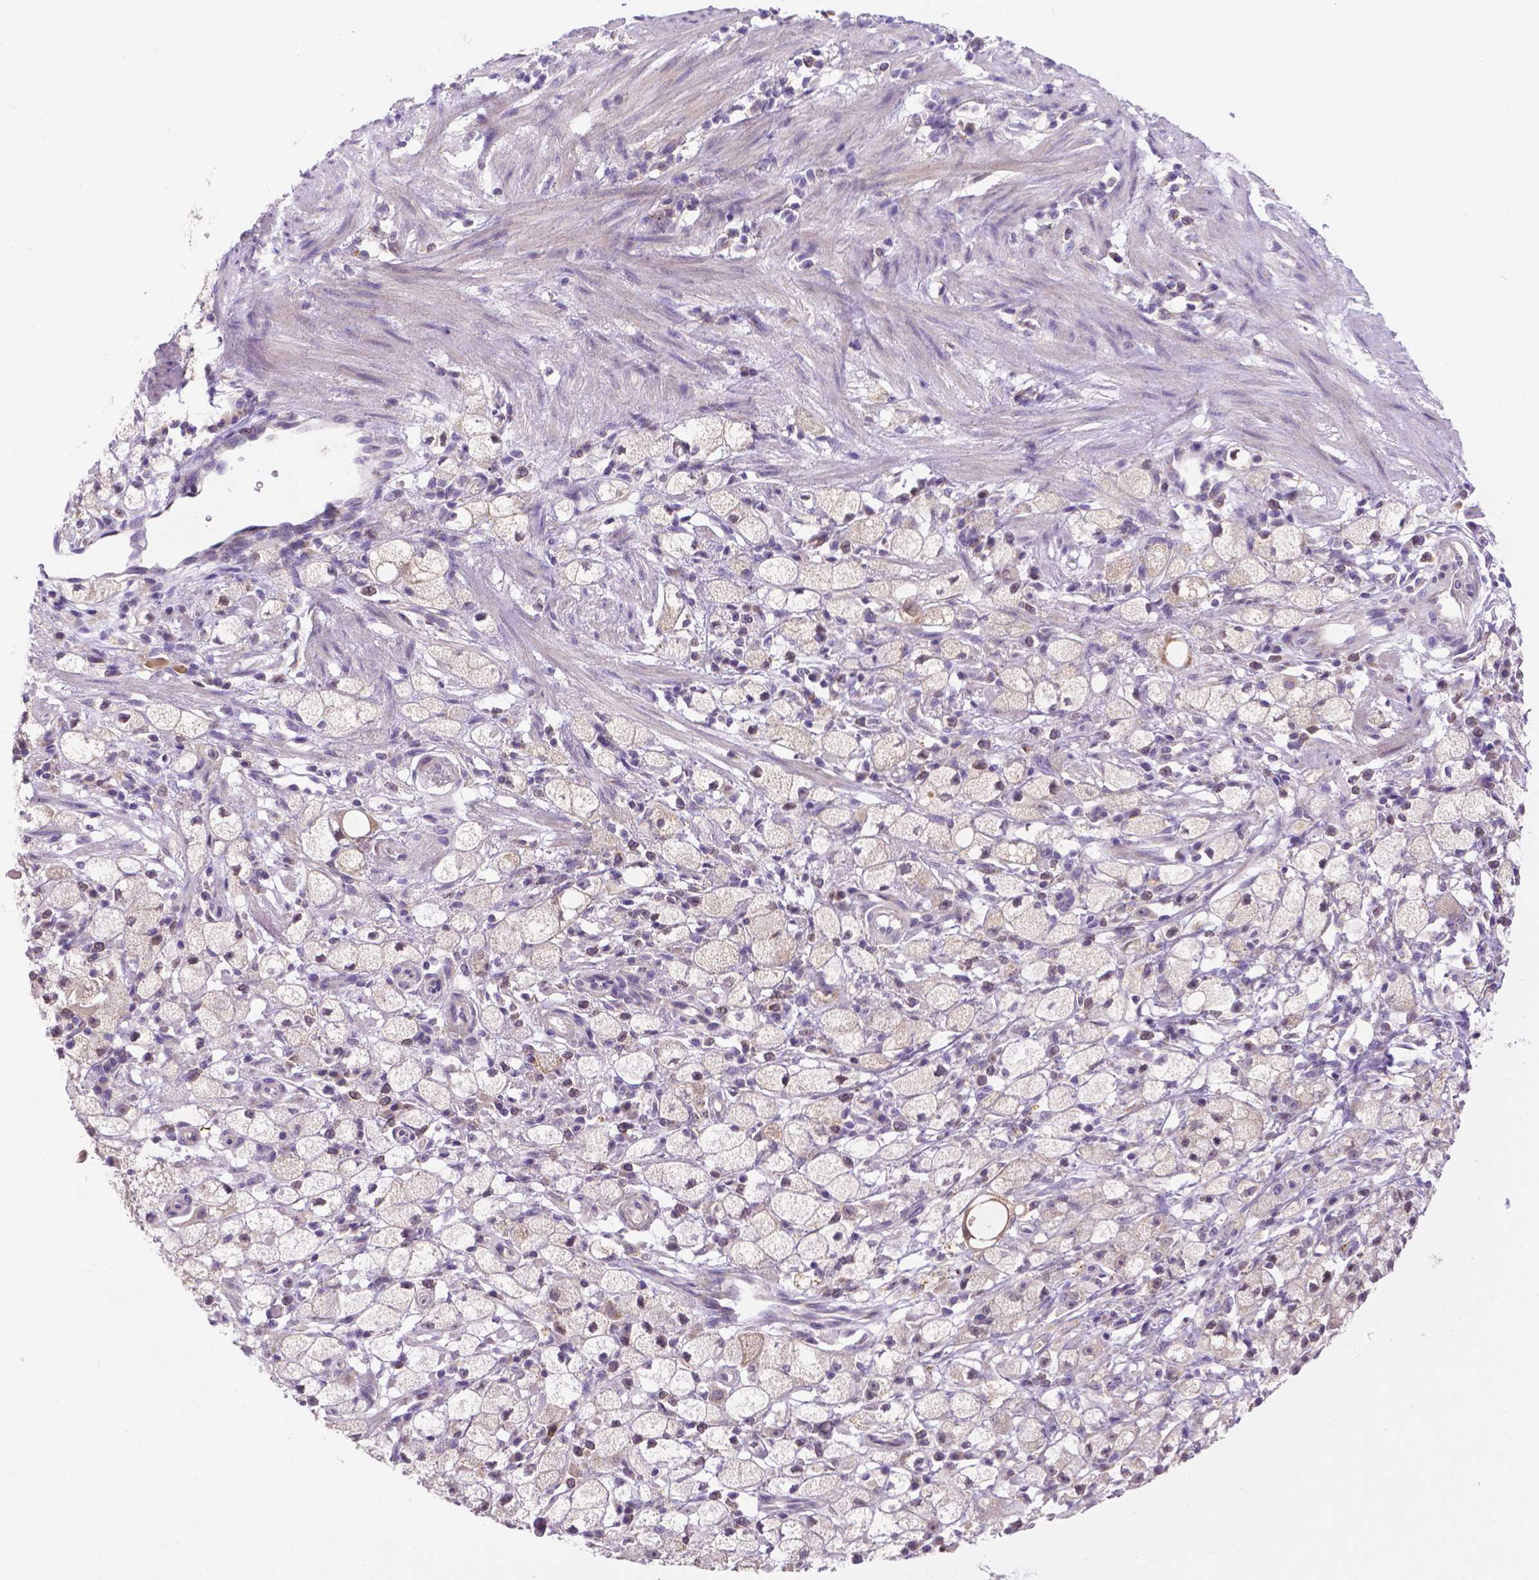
{"staining": {"intensity": "negative", "quantity": "none", "location": "none"}, "tissue": "stomach cancer", "cell_type": "Tumor cells", "image_type": "cancer", "snomed": [{"axis": "morphology", "description": "Adenocarcinoma, NOS"}, {"axis": "topography", "description": "Stomach"}], "caption": "Stomach adenocarcinoma stained for a protein using immunohistochemistry reveals no staining tumor cells.", "gene": "TM4SF18", "patient": {"sex": "male", "age": 58}}